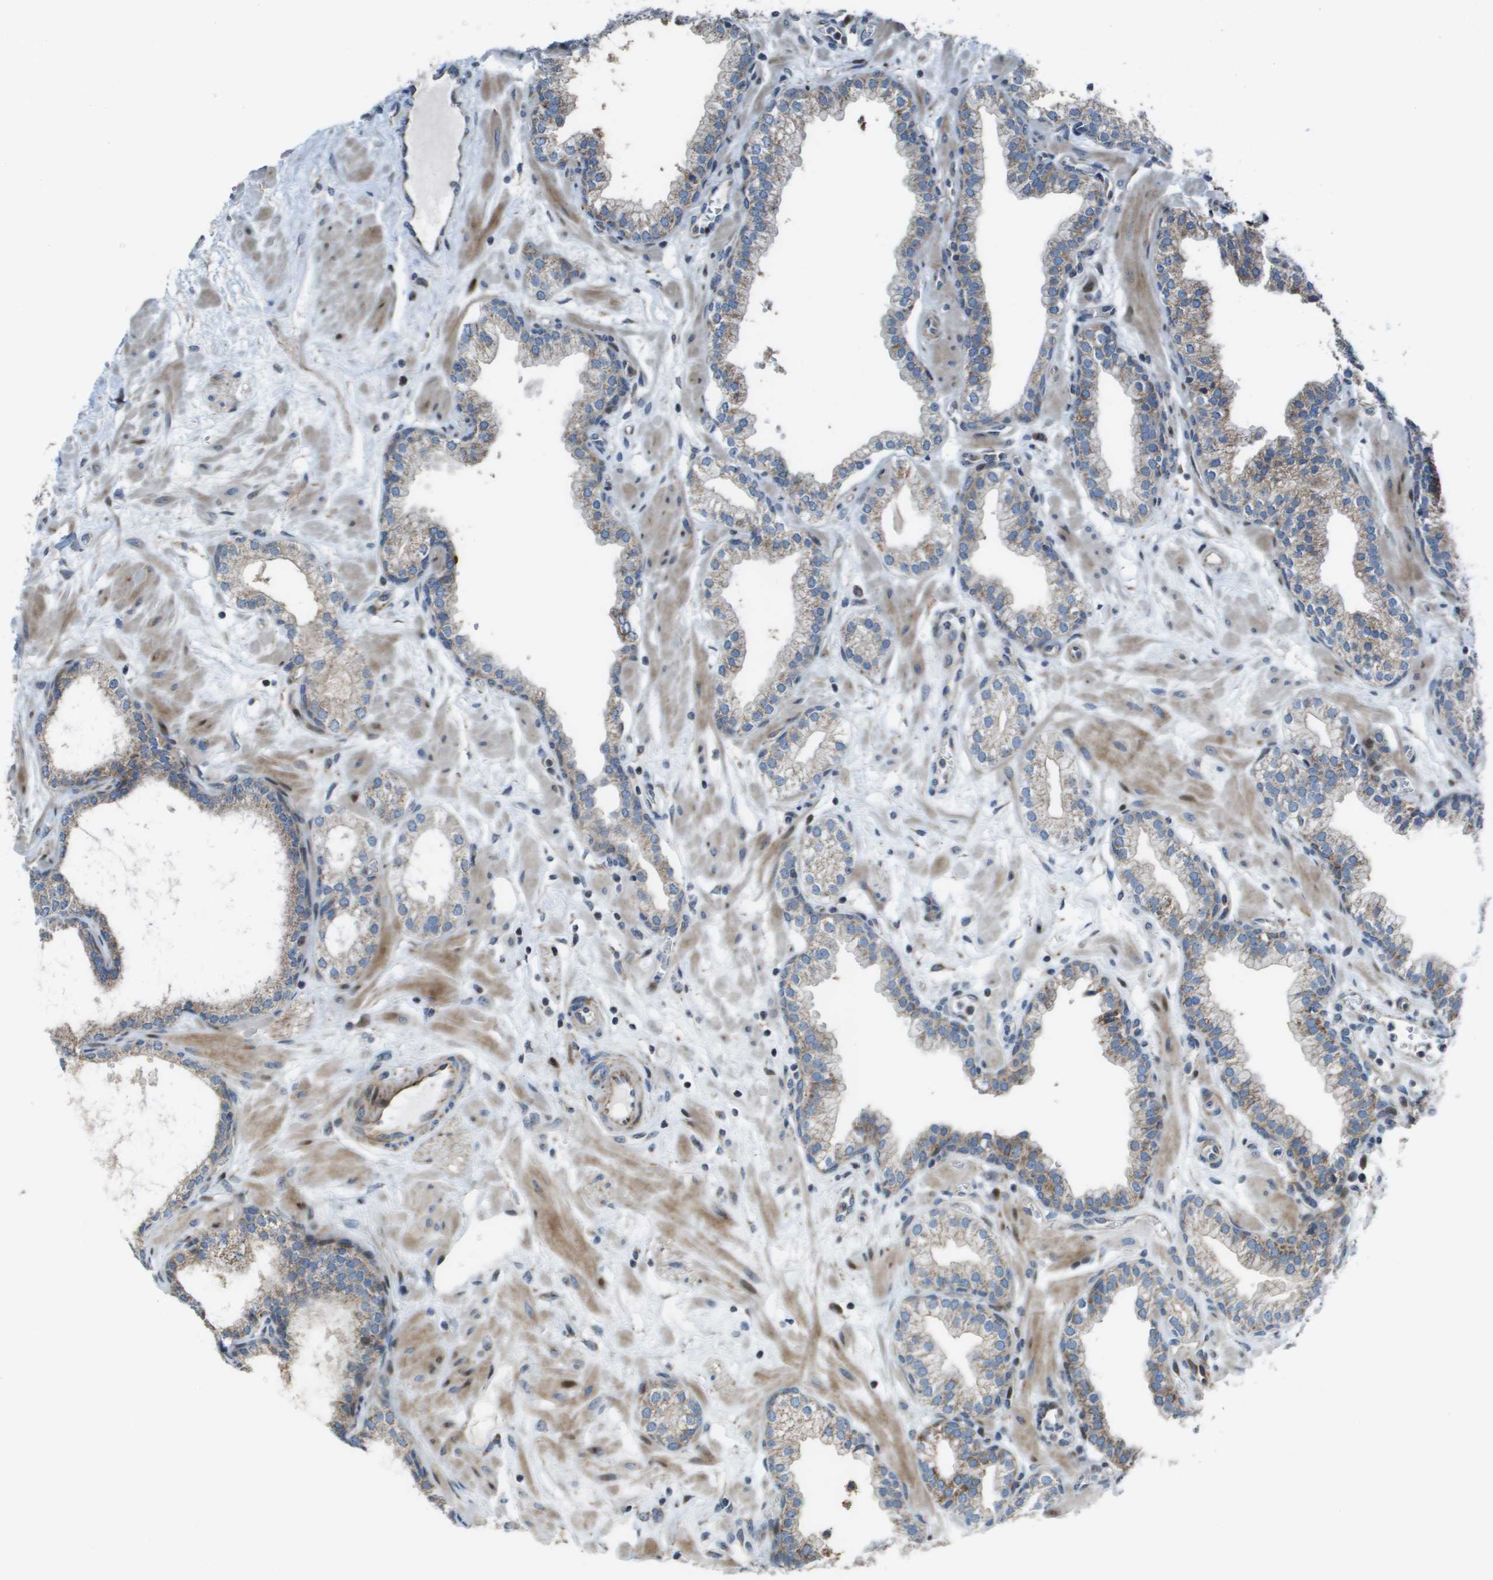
{"staining": {"intensity": "weak", "quantity": "25%-75%", "location": "cytoplasmic/membranous"}, "tissue": "prostate", "cell_type": "Glandular cells", "image_type": "normal", "snomed": [{"axis": "morphology", "description": "Normal tissue, NOS"}, {"axis": "morphology", "description": "Urothelial carcinoma, Low grade"}, {"axis": "topography", "description": "Urinary bladder"}, {"axis": "topography", "description": "Prostate"}], "caption": "Human prostate stained with a brown dye demonstrates weak cytoplasmic/membranous positive positivity in approximately 25%-75% of glandular cells.", "gene": "MGAT3", "patient": {"sex": "male", "age": 60}}